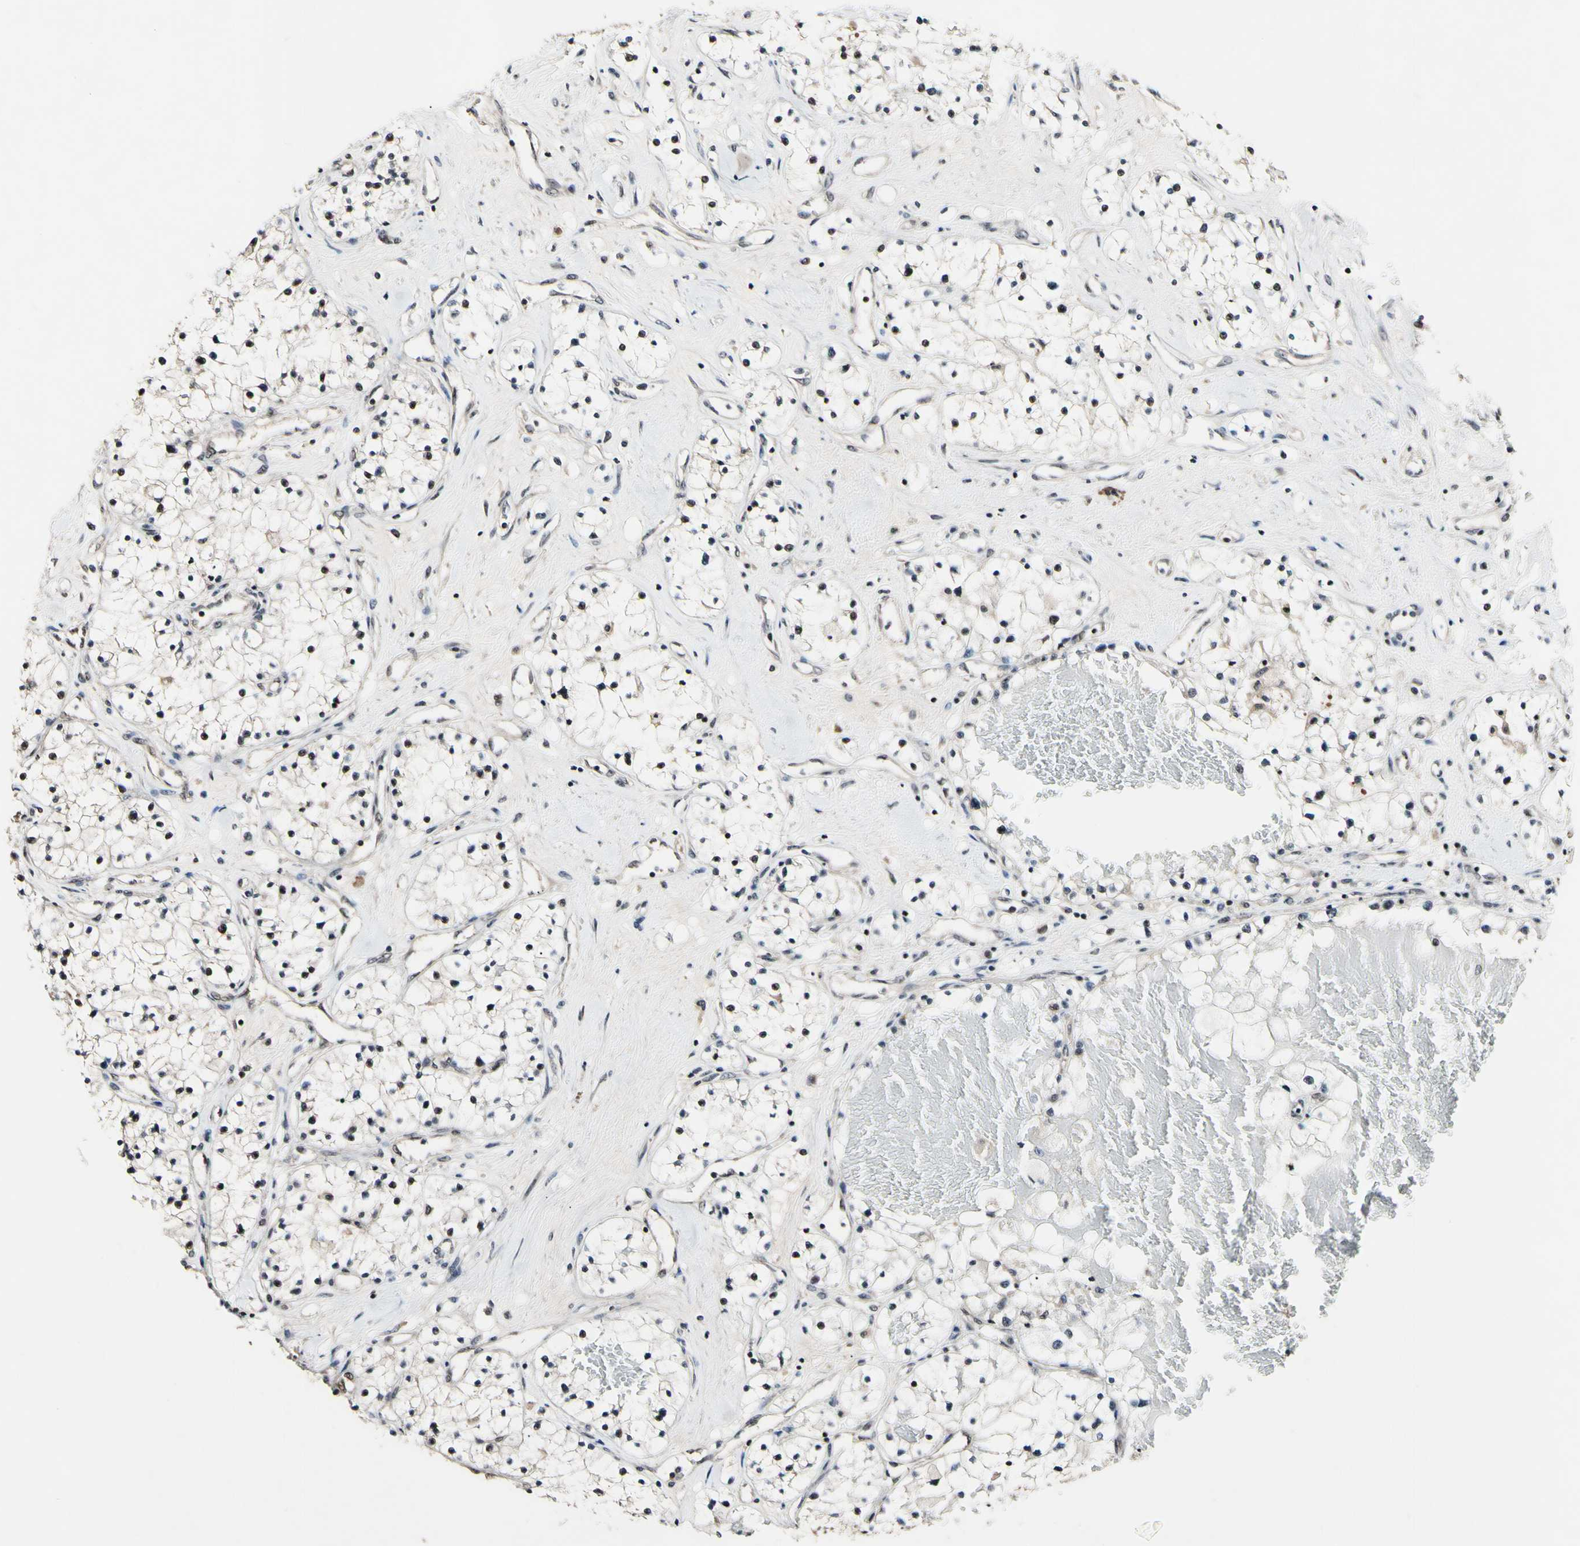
{"staining": {"intensity": "negative", "quantity": "none", "location": "none"}, "tissue": "renal cancer", "cell_type": "Tumor cells", "image_type": "cancer", "snomed": [{"axis": "morphology", "description": "Adenocarcinoma, NOS"}, {"axis": "topography", "description": "Kidney"}], "caption": "Immunohistochemistry of human renal cancer shows no positivity in tumor cells.", "gene": "PSMD10", "patient": {"sex": "male", "age": 68}}